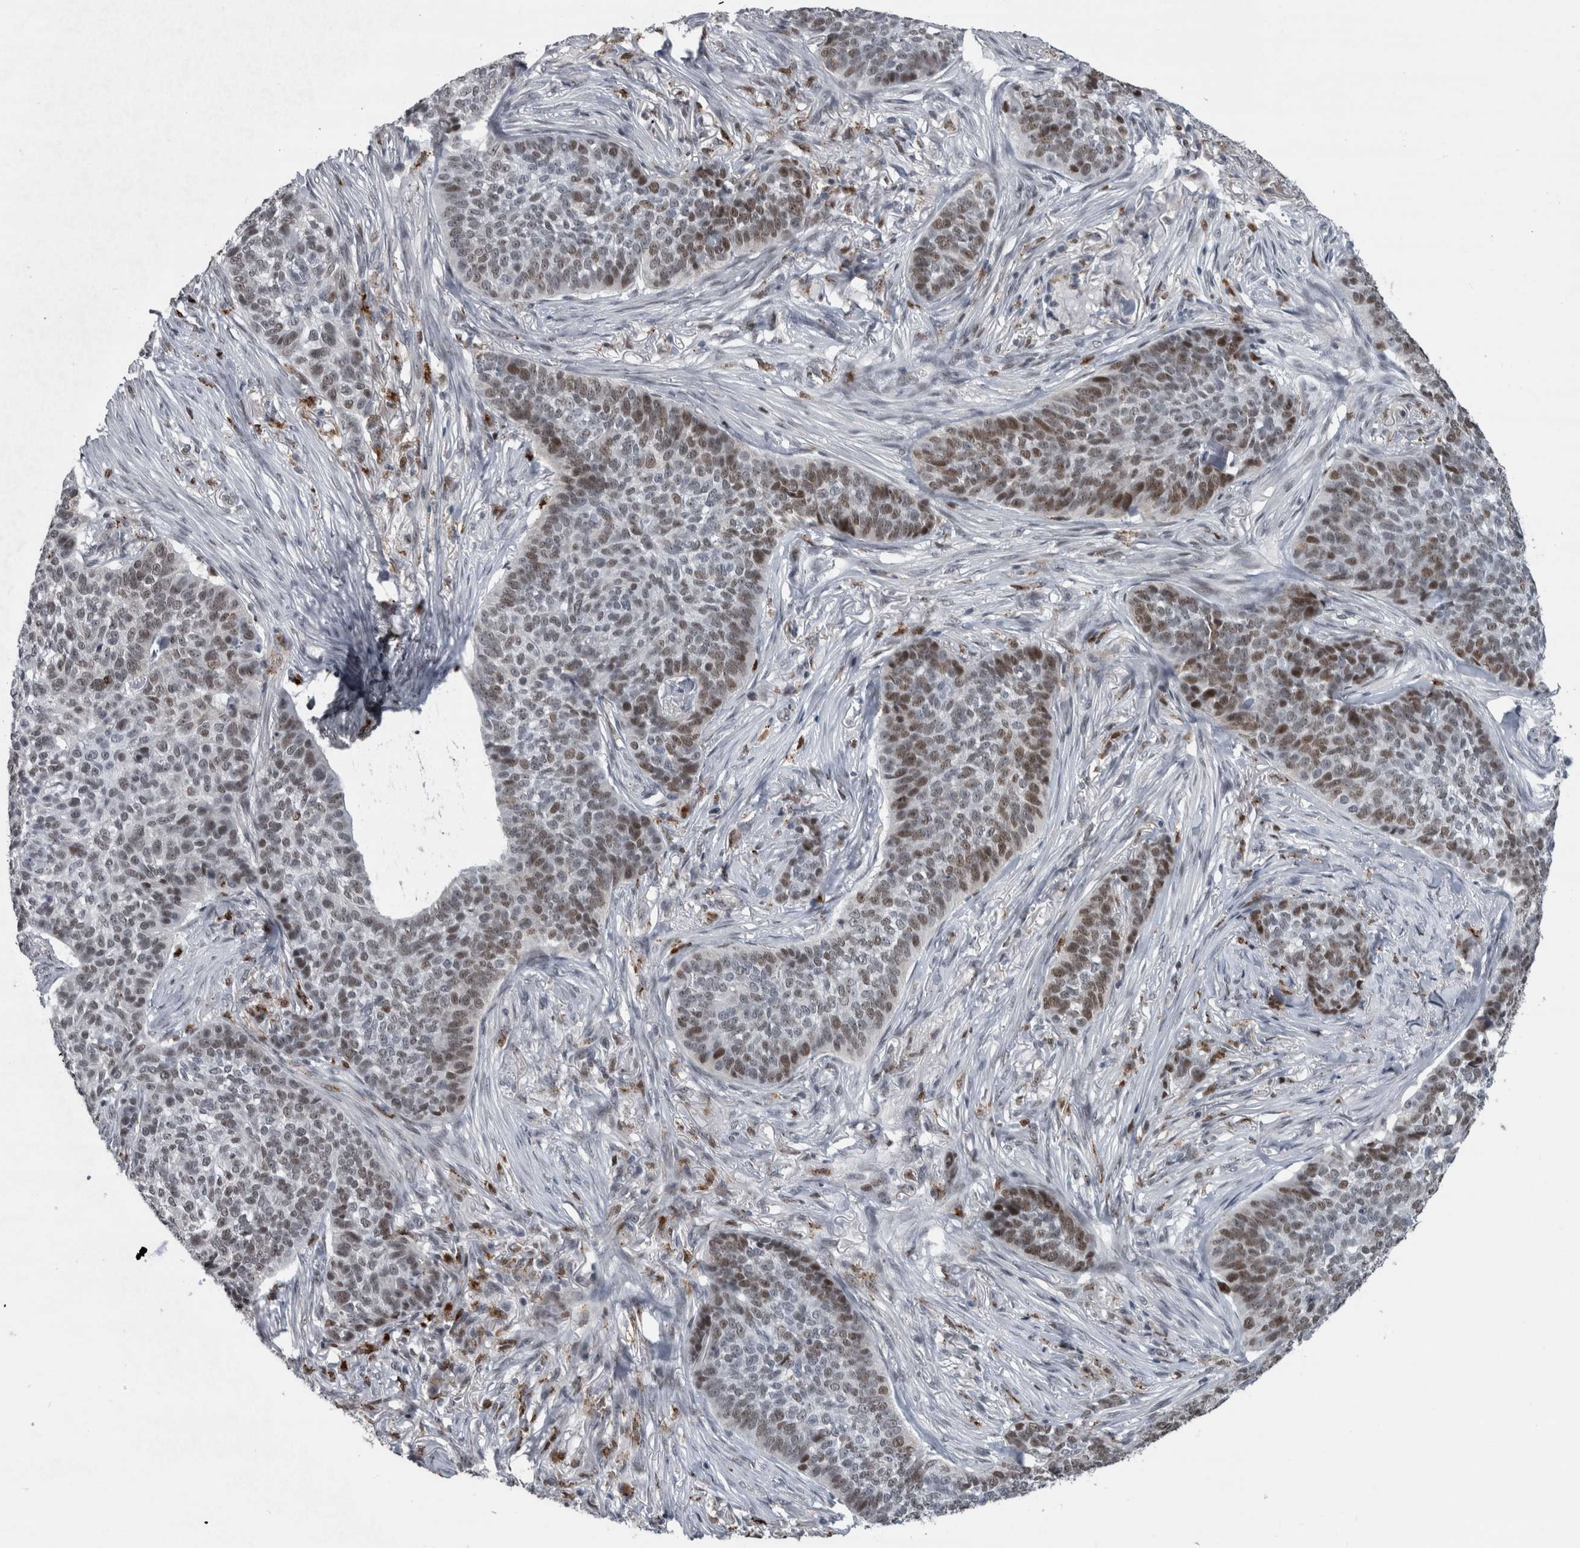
{"staining": {"intensity": "moderate", "quantity": "<25%", "location": "nuclear"}, "tissue": "skin cancer", "cell_type": "Tumor cells", "image_type": "cancer", "snomed": [{"axis": "morphology", "description": "Basal cell carcinoma"}, {"axis": "topography", "description": "Skin"}], "caption": "Basal cell carcinoma (skin) stained for a protein demonstrates moderate nuclear positivity in tumor cells. (DAB IHC with brightfield microscopy, high magnification).", "gene": "POLD2", "patient": {"sex": "male", "age": 85}}